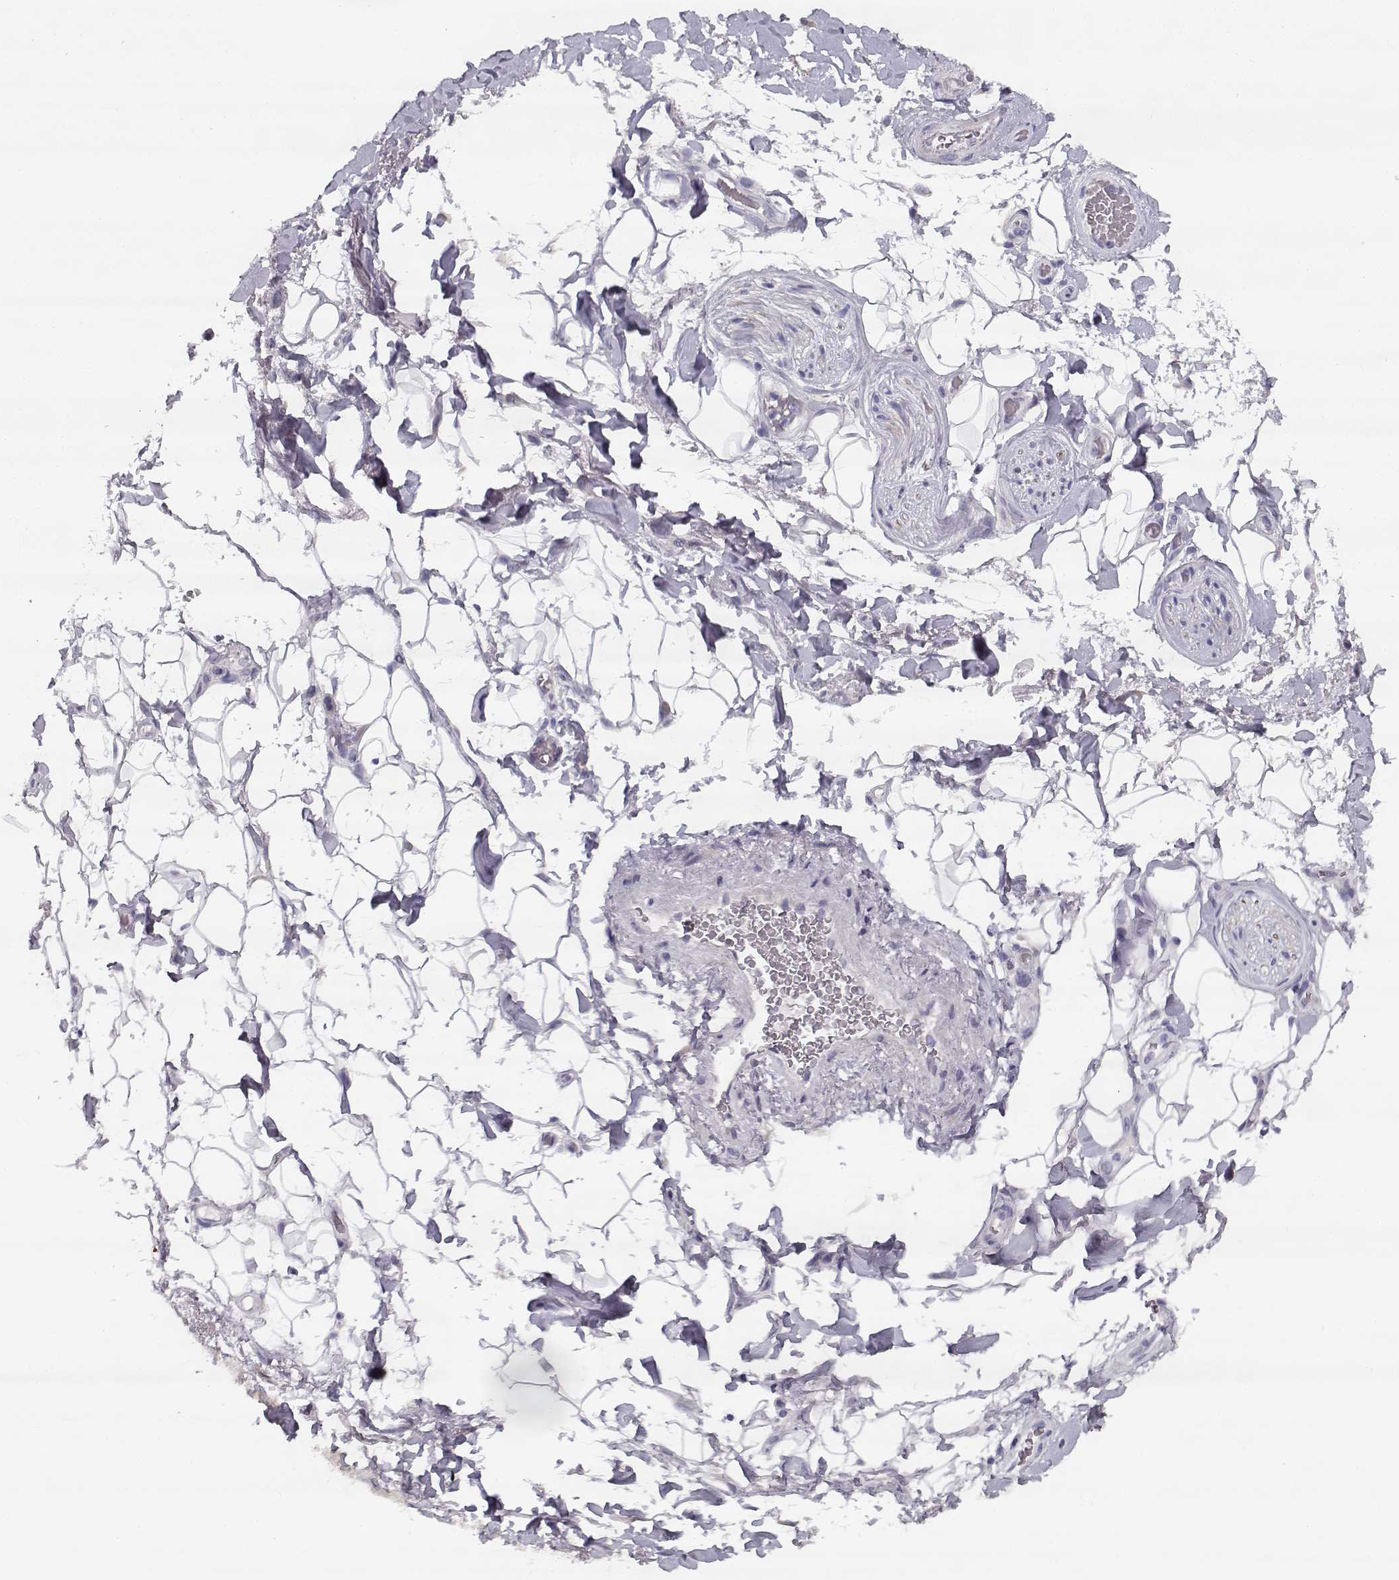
{"staining": {"intensity": "negative", "quantity": "none", "location": "none"}, "tissue": "adipose tissue", "cell_type": "Adipocytes", "image_type": "normal", "snomed": [{"axis": "morphology", "description": "Normal tissue, NOS"}, {"axis": "topography", "description": "Anal"}, {"axis": "topography", "description": "Peripheral nerve tissue"}], "caption": "Immunohistochemistry photomicrograph of normal adipose tissue: human adipose tissue stained with DAB displays no significant protein expression in adipocytes.", "gene": "CREB3L3", "patient": {"sex": "male", "age": 53}}